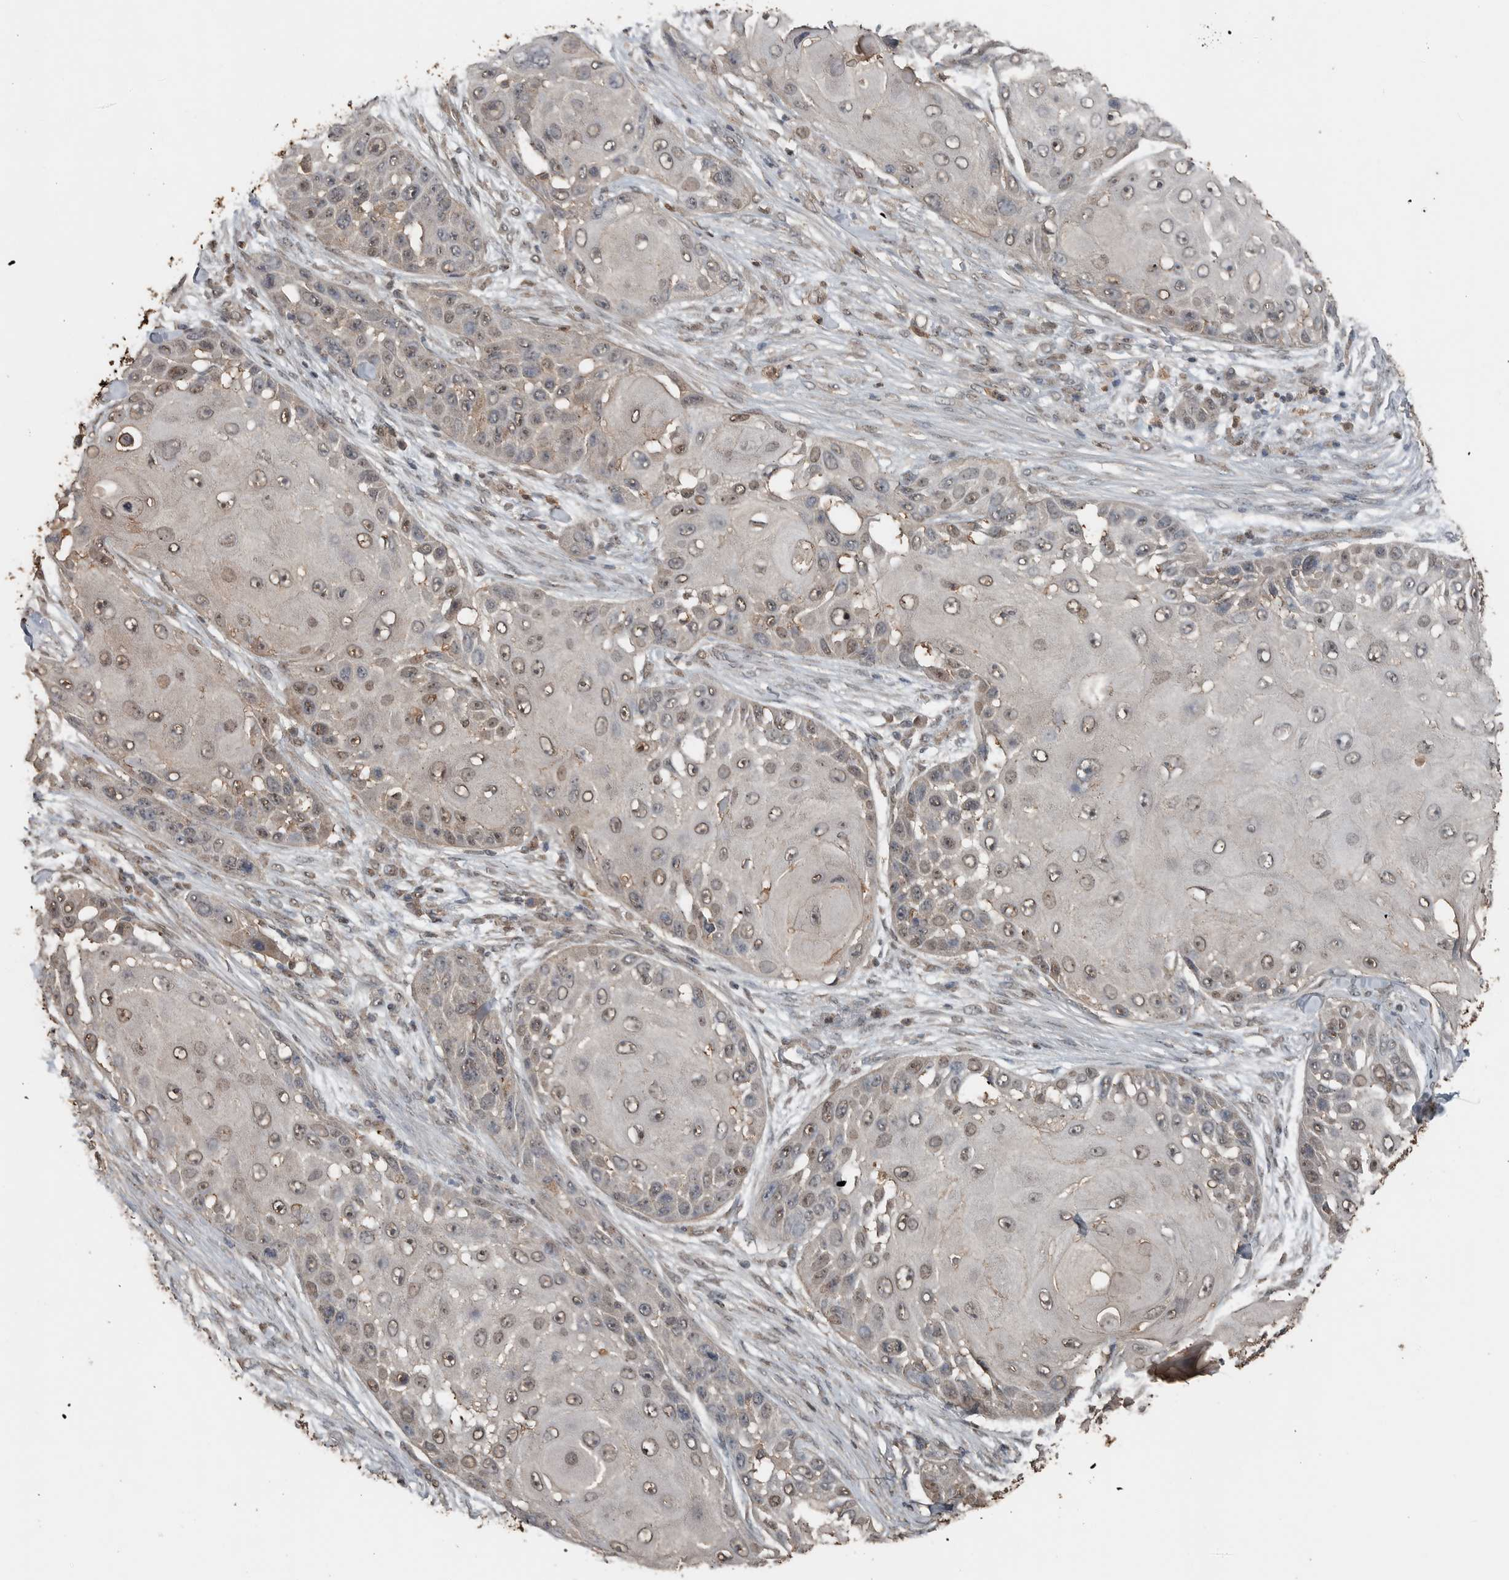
{"staining": {"intensity": "weak", "quantity": ">75%", "location": "nuclear"}, "tissue": "skin cancer", "cell_type": "Tumor cells", "image_type": "cancer", "snomed": [{"axis": "morphology", "description": "Squamous cell carcinoma, NOS"}, {"axis": "topography", "description": "Skin"}], "caption": "Tumor cells show low levels of weak nuclear positivity in about >75% of cells in human skin squamous cell carcinoma.", "gene": "BLZF1", "patient": {"sex": "female", "age": 44}}